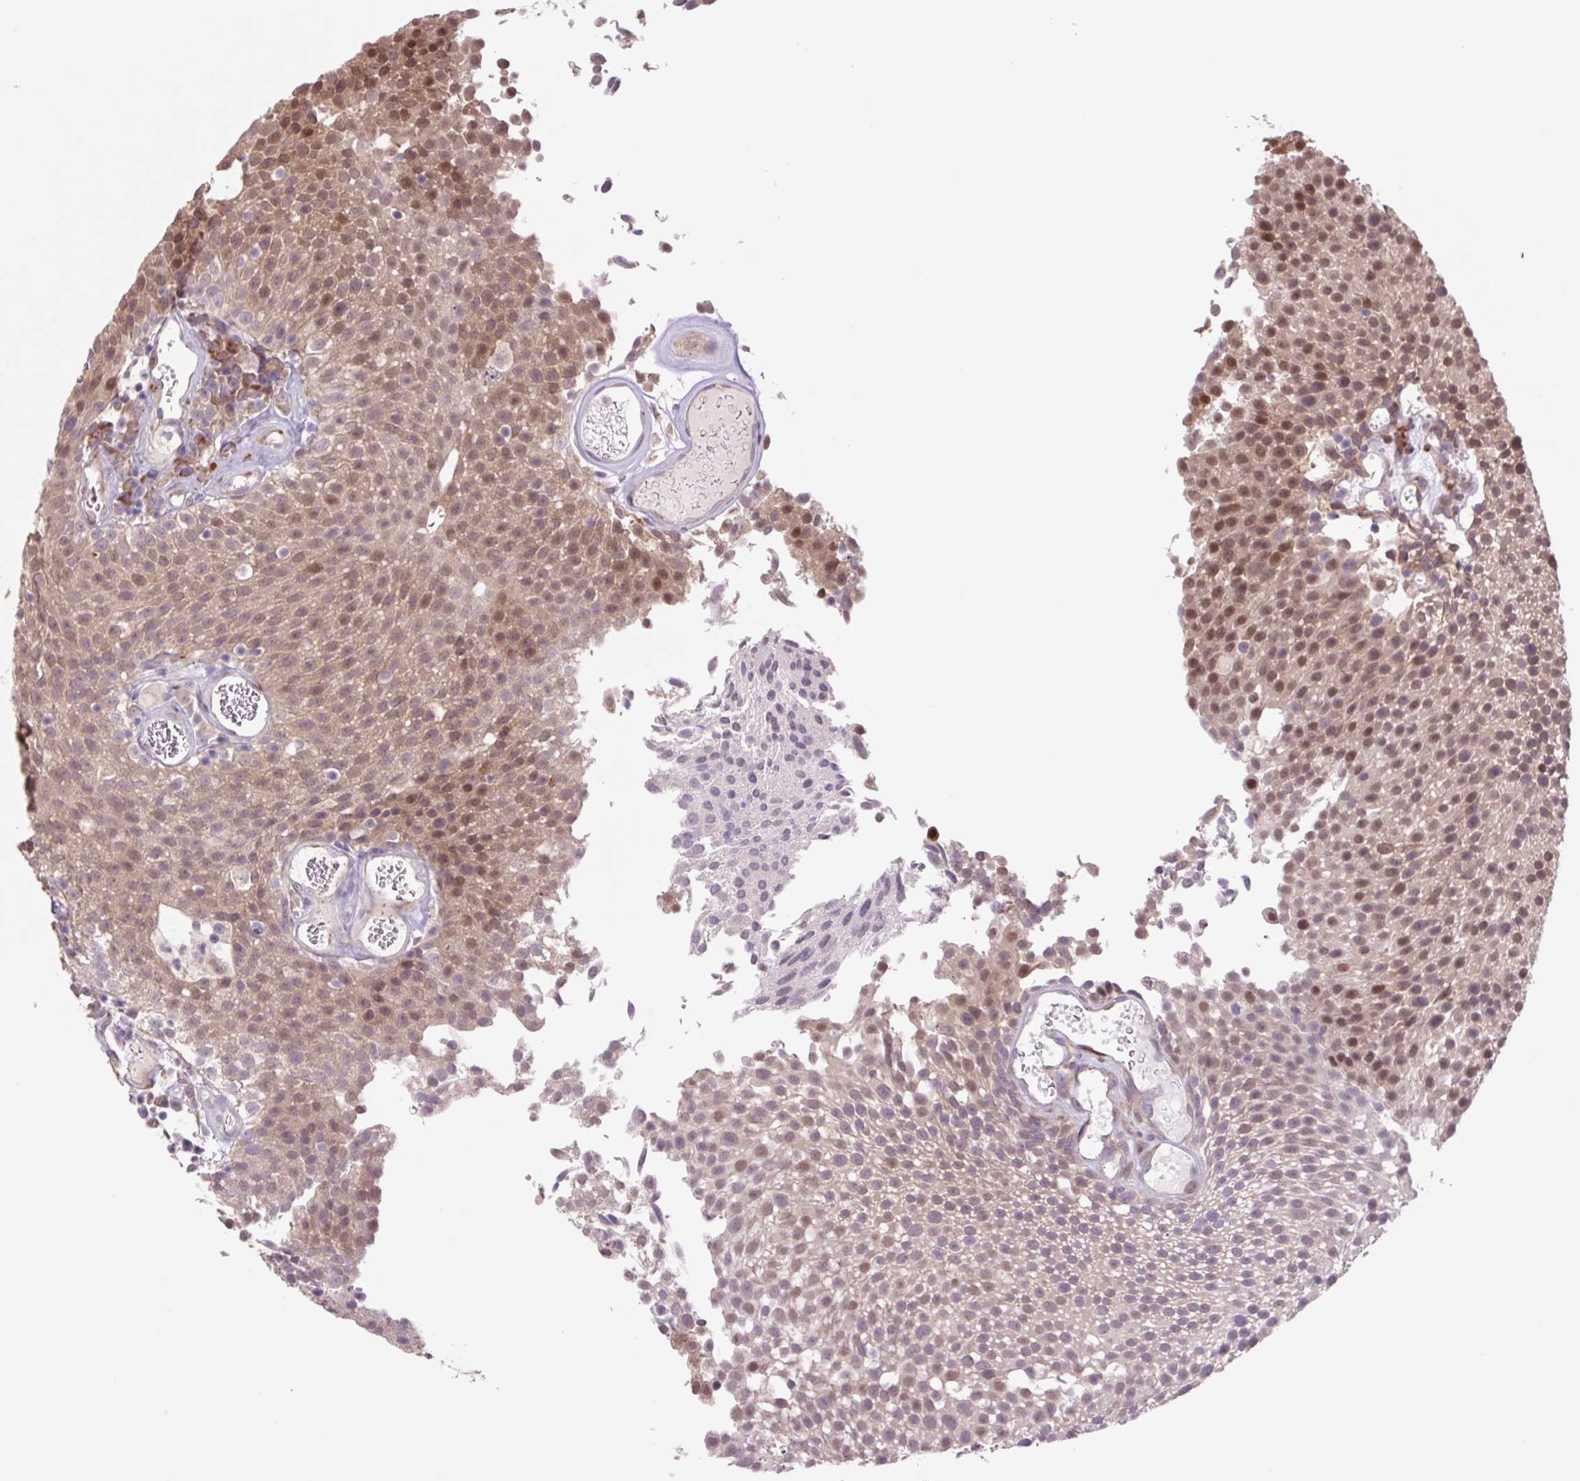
{"staining": {"intensity": "moderate", "quantity": "25%-75%", "location": "cytoplasmic/membranous,nuclear"}, "tissue": "urothelial cancer", "cell_type": "Tumor cells", "image_type": "cancer", "snomed": [{"axis": "morphology", "description": "Urothelial carcinoma, Low grade"}, {"axis": "topography", "description": "Urinary bladder"}], "caption": "This micrograph shows immunohistochemistry staining of human low-grade urothelial carcinoma, with medium moderate cytoplasmic/membranous and nuclear staining in about 25%-75% of tumor cells.", "gene": "PLA2G4A", "patient": {"sex": "female", "age": 79}}